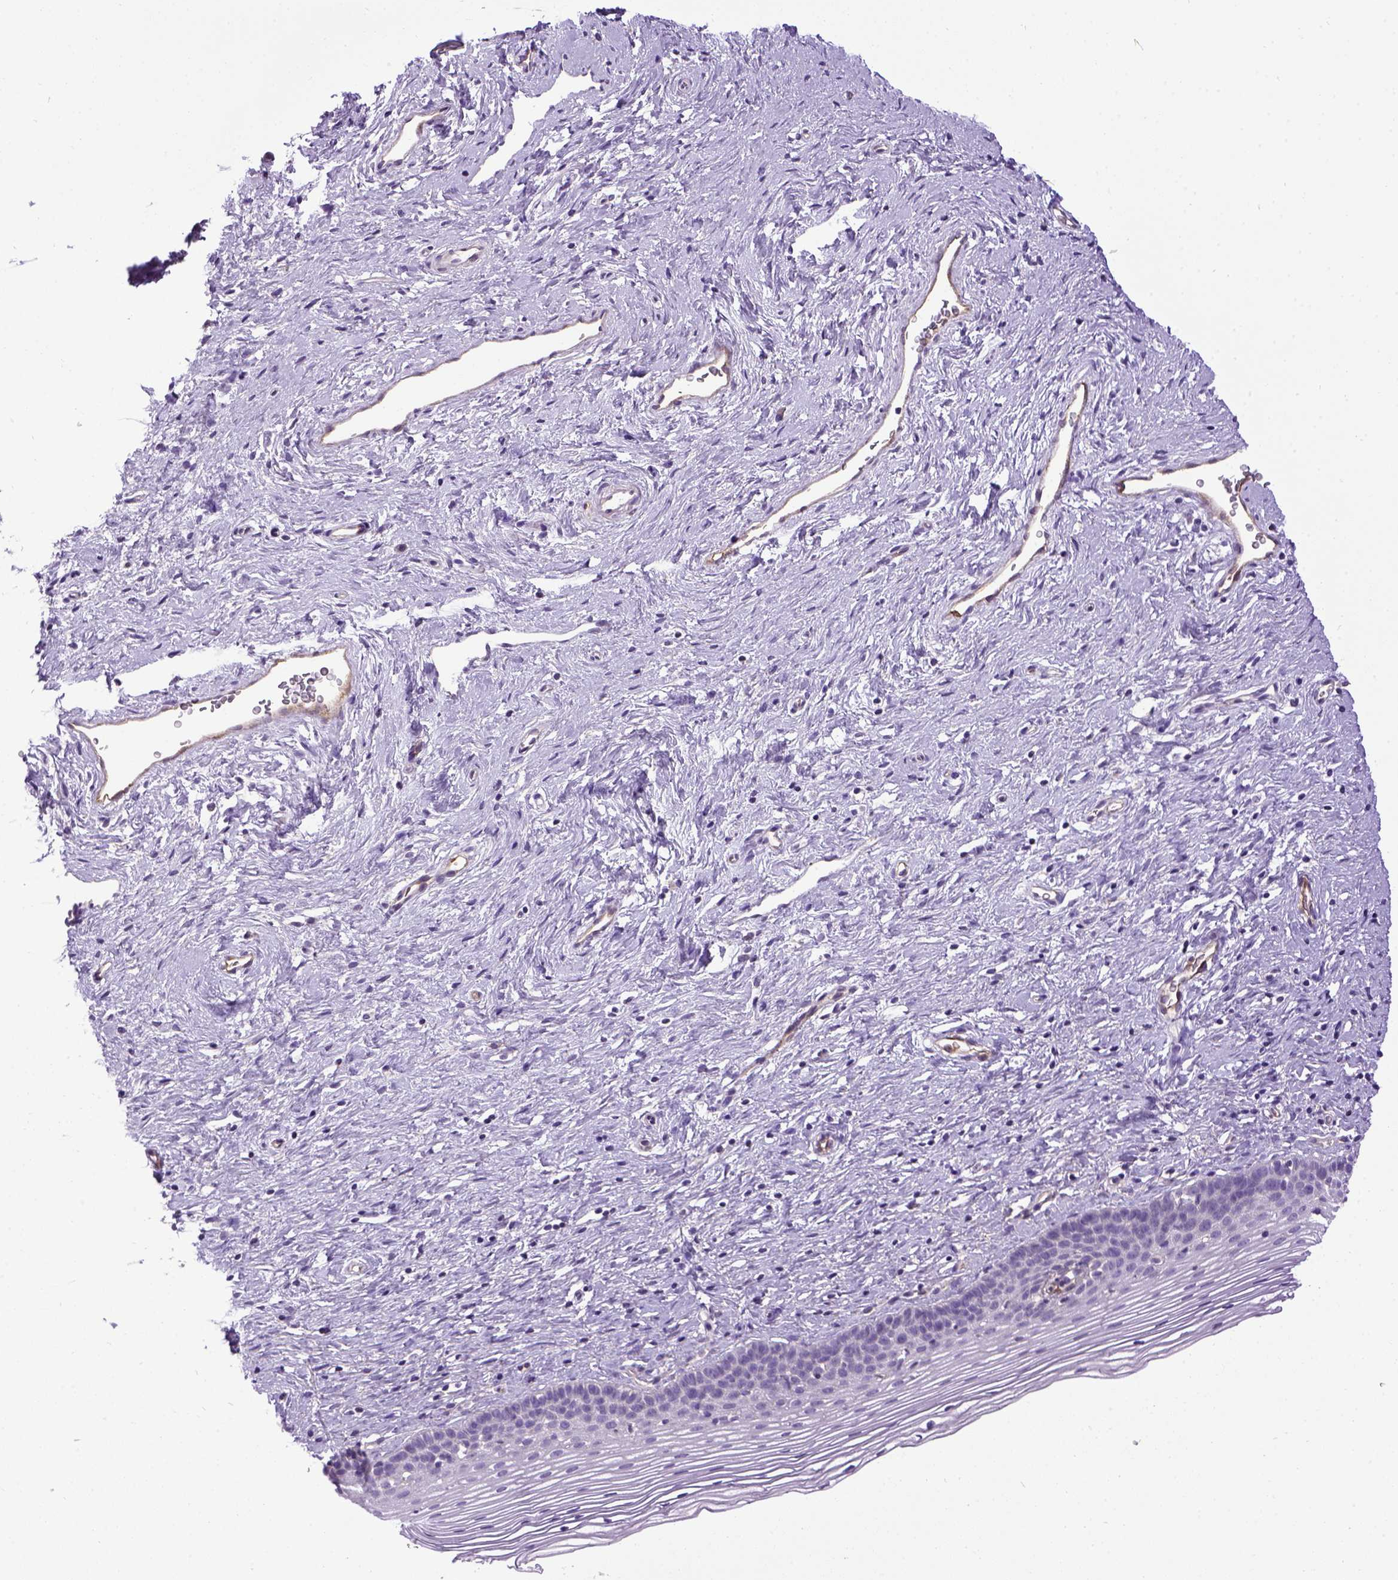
{"staining": {"intensity": "negative", "quantity": "none", "location": "none"}, "tissue": "cervix", "cell_type": "Glandular cells", "image_type": "normal", "snomed": [{"axis": "morphology", "description": "Normal tissue, NOS"}, {"axis": "topography", "description": "Cervix"}], "caption": "Immunohistochemical staining of unremarkable human cervix demonstrates no significant positivity in glandular cells. Nuclei are stained in blue.", "gene": "ENG", "patient": {"sex": "female", "age": 39}}